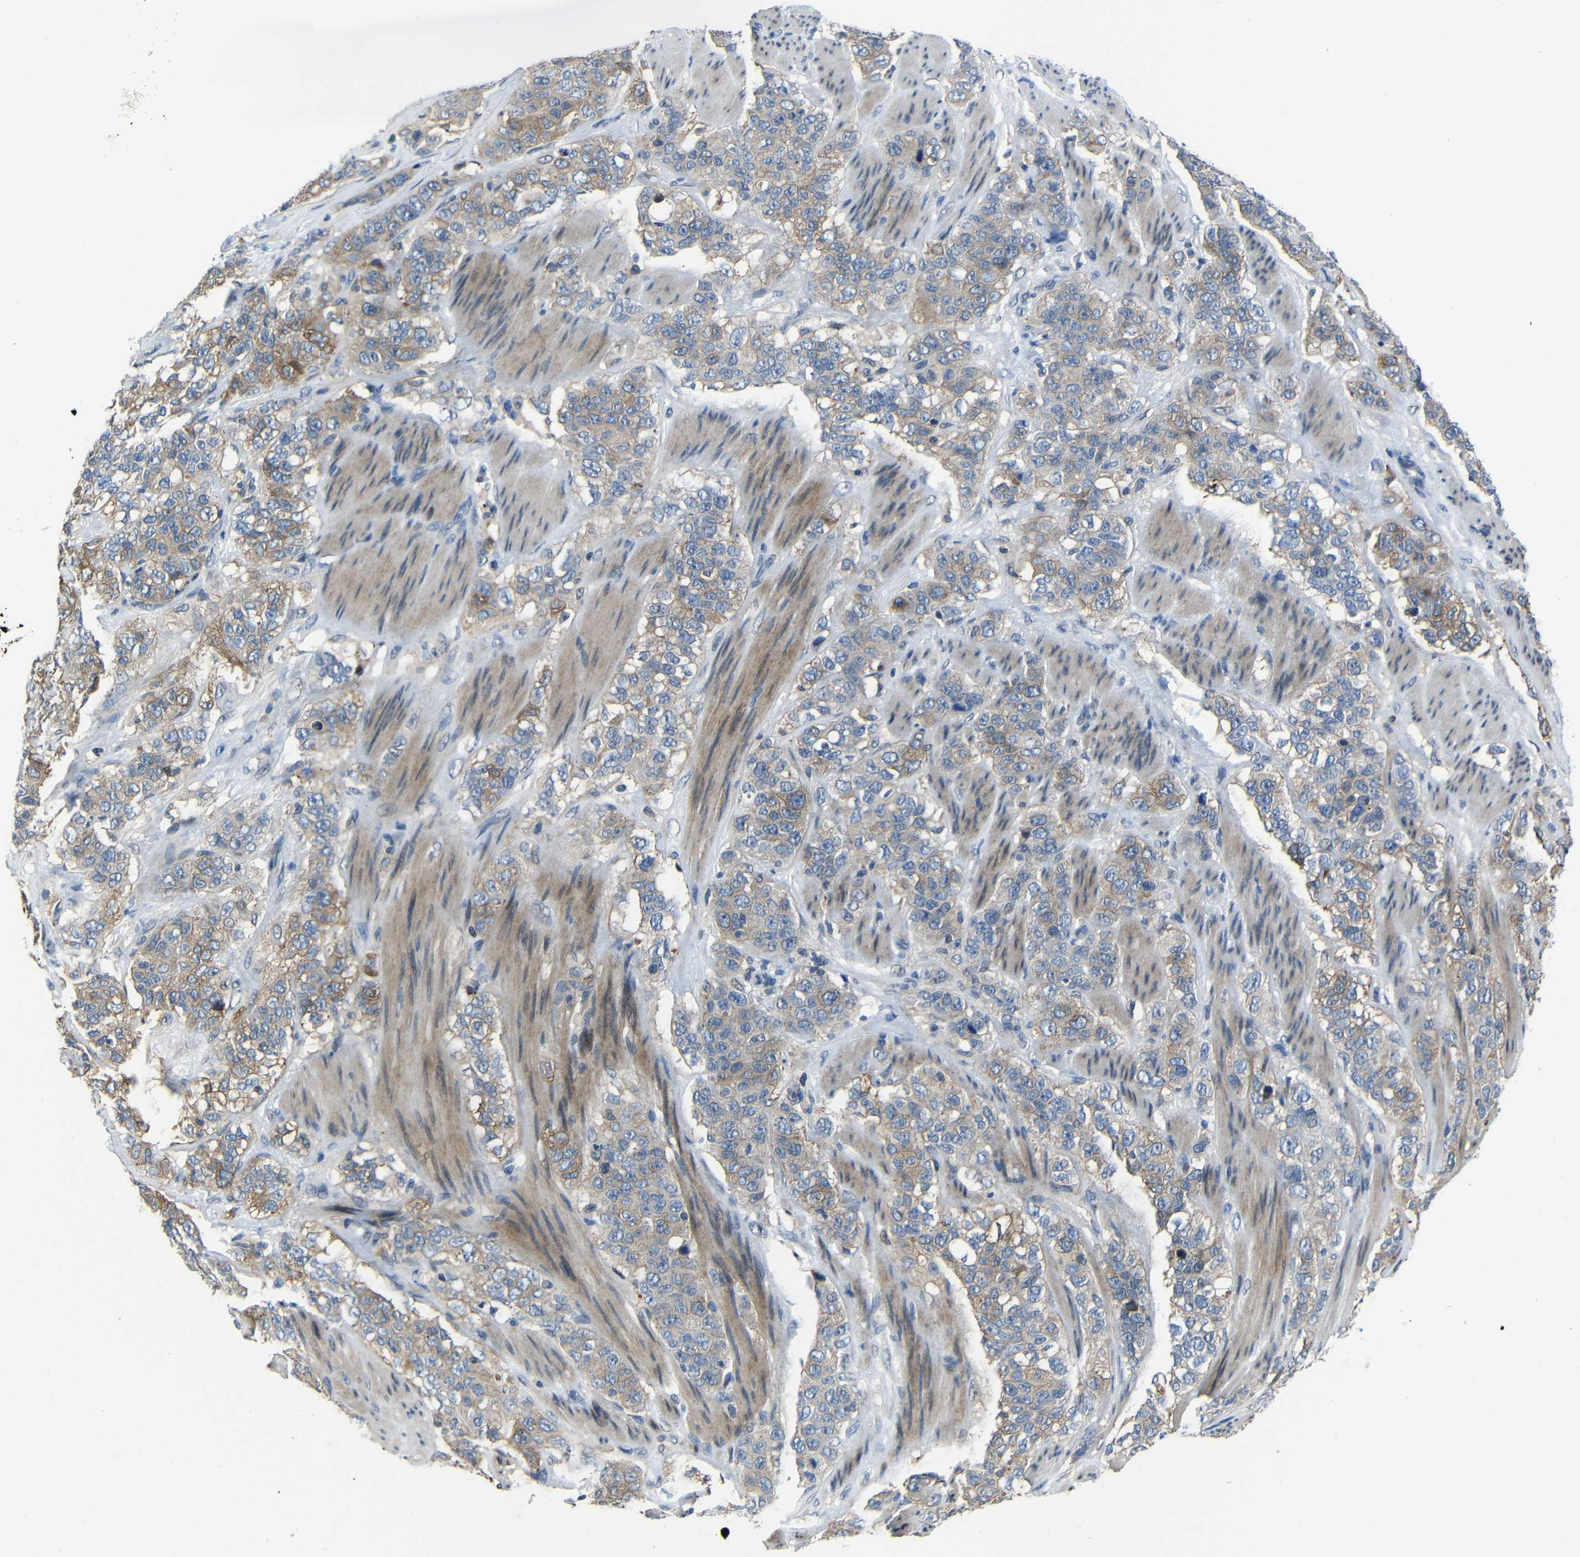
{"staining": {"intensity": "weak", "quantity": ">75%", "location": "cytoplasmic/membranous"}, "tissue": "stomach cancer", "cell_type": "Tumor cells", "image_type": "cancer", "snomed": [{"axis": "morphology", "description": "Adenocarcinoma, NOS"}, {"axis": "topography", "description": "Stomach"}], "caption": "Protein expression analysis of human stomach cancer reveals weak cytoplasmic/membranous staining in approximately >75% of tumor cells.", "gene": "SEMA4B", "patient": {"sex": "male", "age": 48}}